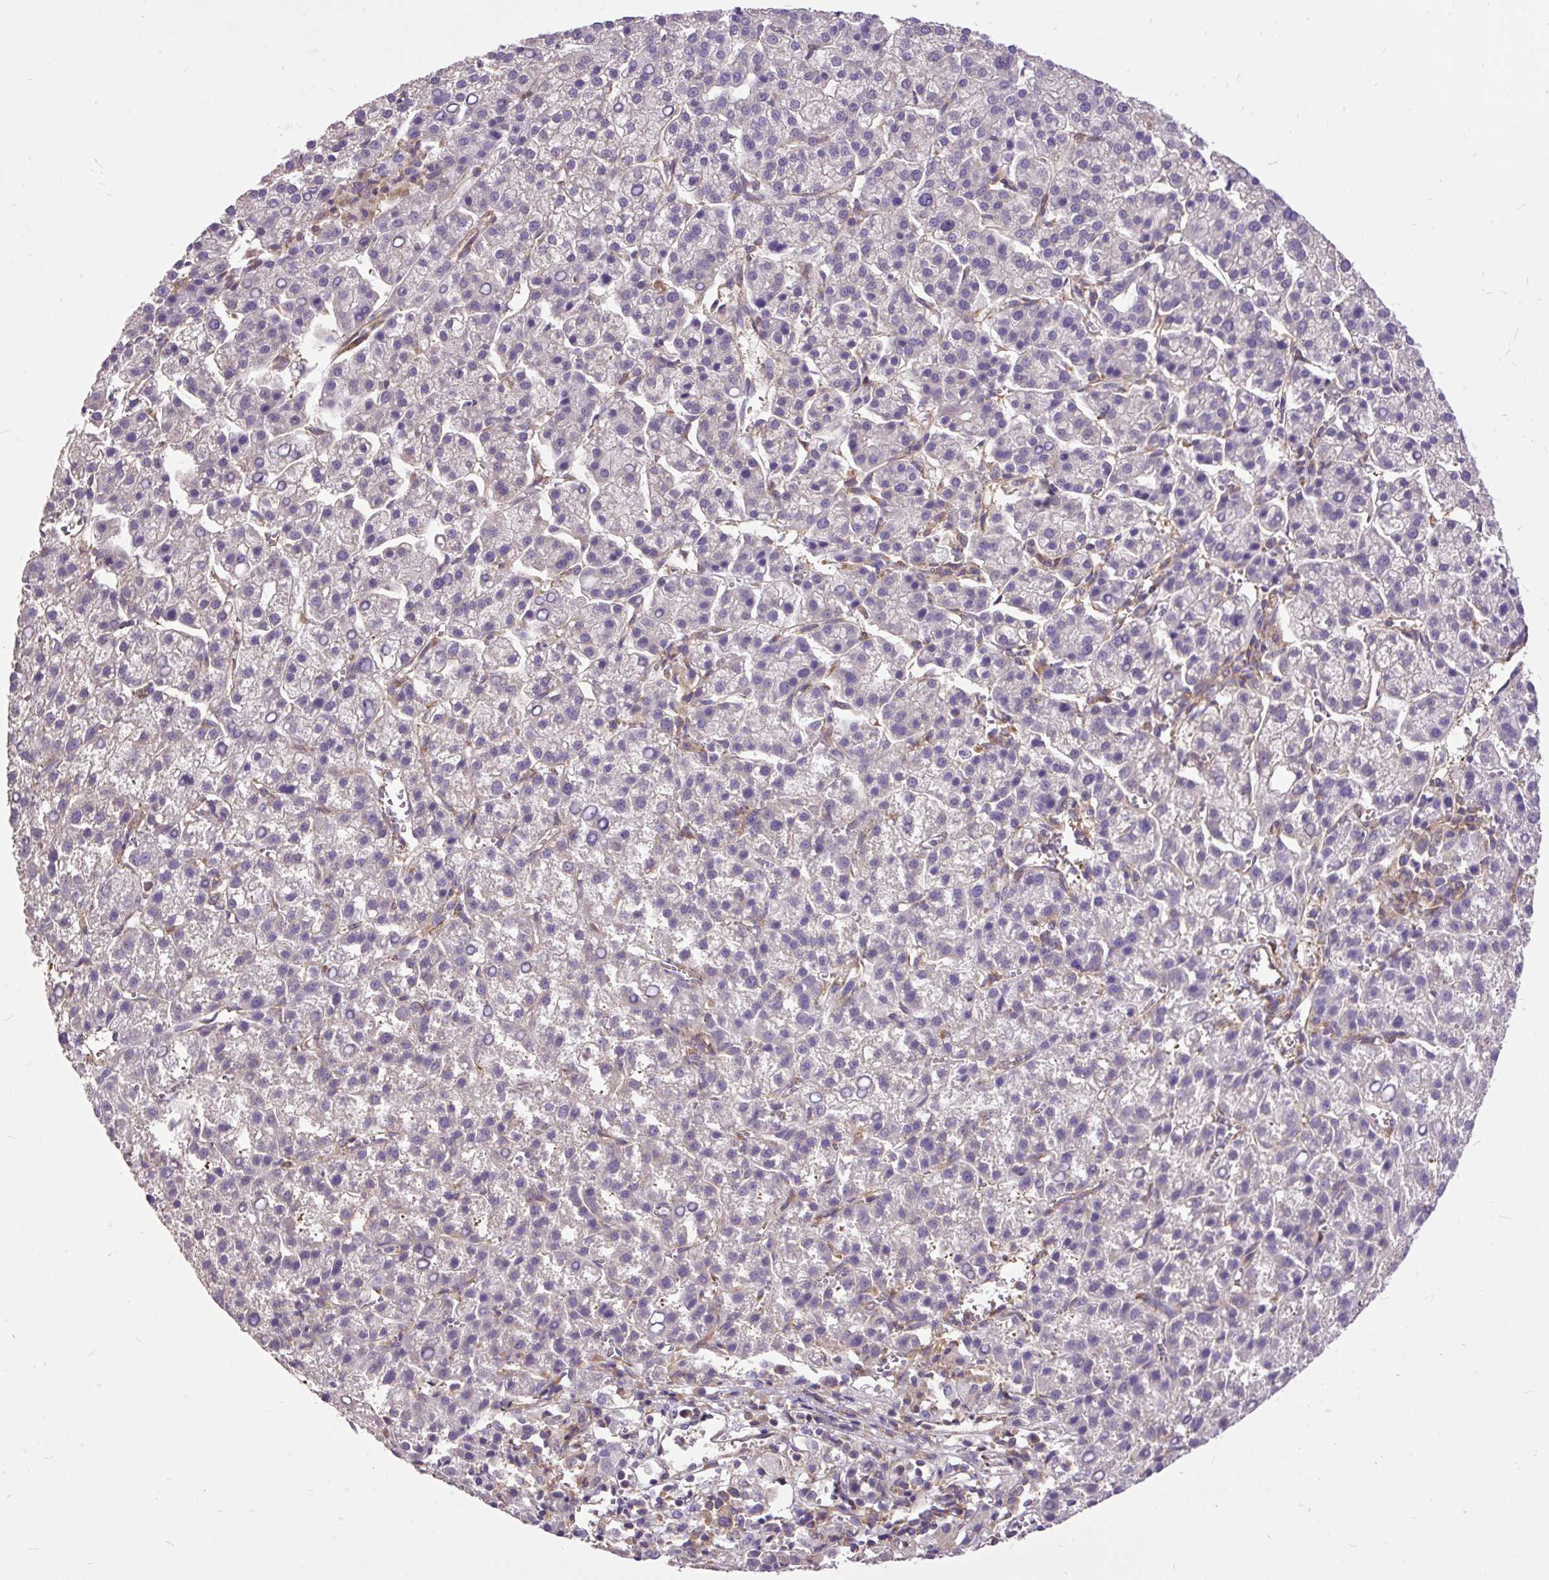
{"staining": {"intensity": "negative", "quantity": "none", "location": "none"}, "tissue": "liver cancer", "cell_type": "Tumor cells", "image_type": "cancer", "snomed": [{"axis": "morphology", "description": "Carcinoma, Hepatocellular, NOS"}, {"axis": "topography", "description": "Liver"}], "caption": "There is no significant expression in tumor cells of liver cancer (hepatocellular carcinoma).", "gene": "TRIM17", "patient": {"sex": "female", "age": 58}}